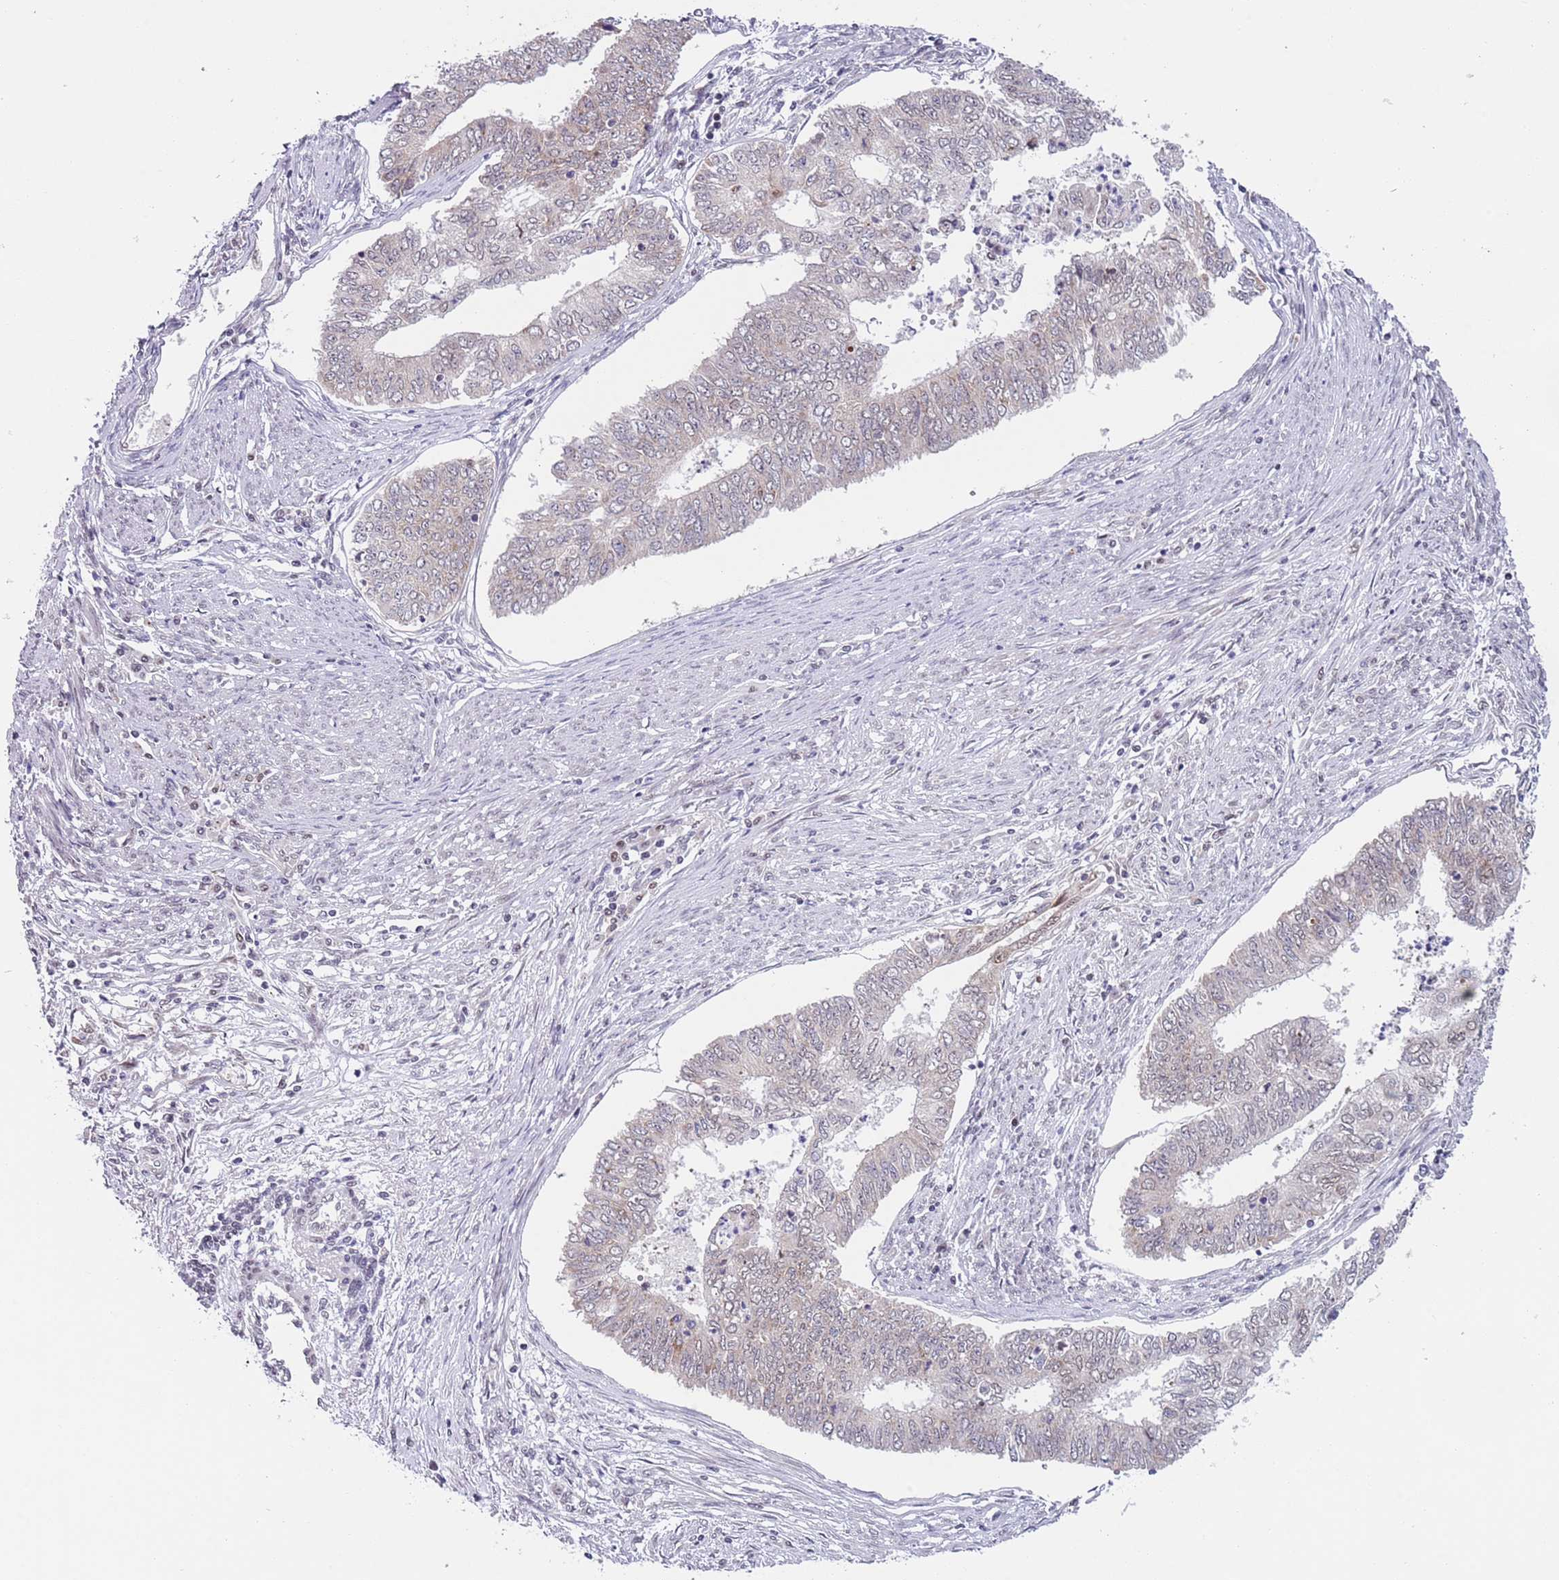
{"staining": {"intensity": "weak", "quantity": "<25%", "location": "nuclear"}, "tissue": "endometrial cancer", "cell_type": "Tumor cells", "image_type": "cancer", "snomed": [{"axis": "morphology", "description": "Adenocarcinoma, NOS"}, {"axis": "topography", "description": "Endometrium"}], "caption": "Tumor cells are negative for brown protein staining in endometrial cancer (adenocarcinoma).", "gene": "SLC25A32", "patient": {"sex": "female", "age": 68}}